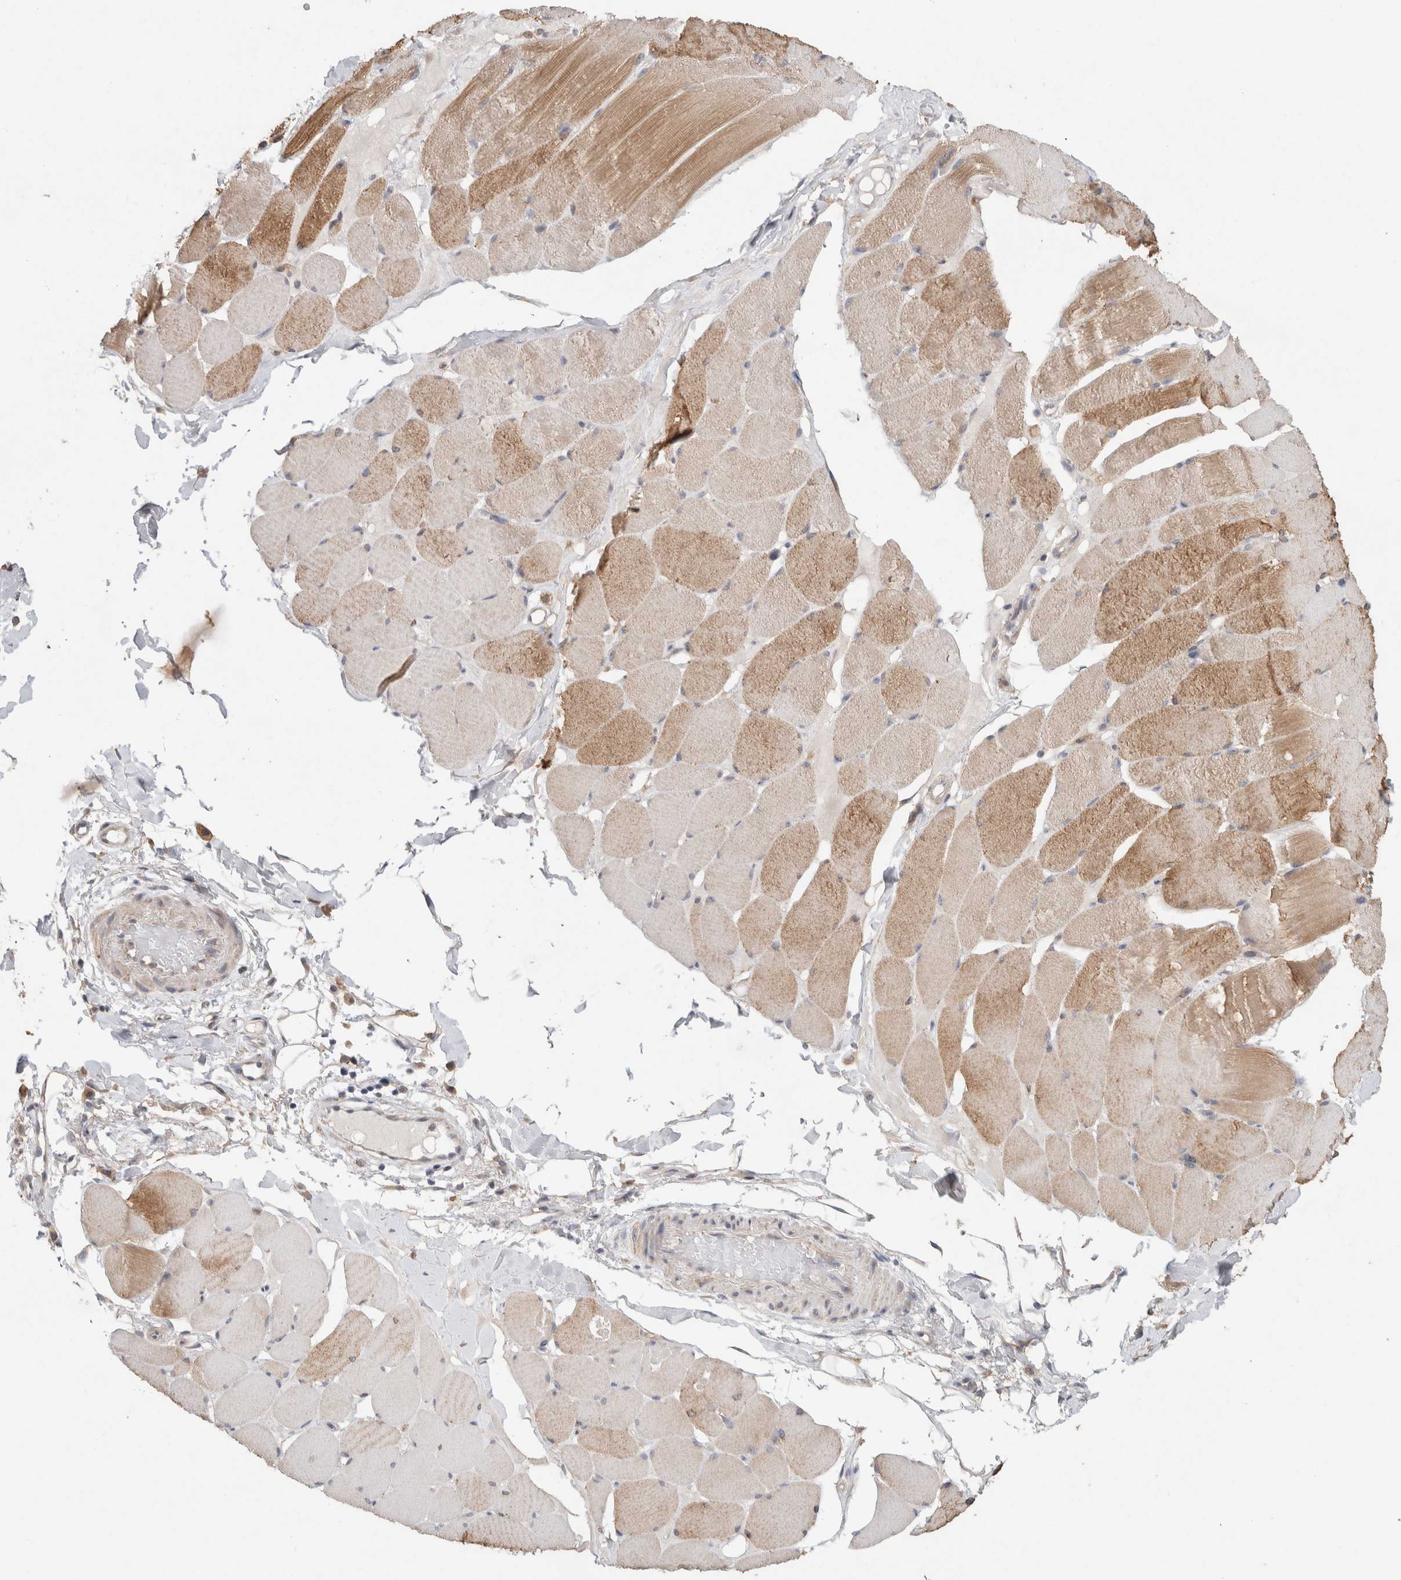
{"staining": {"intensity": "moderate", "quantity": "25%-75%", "location": "cytoplasmic/membranous"}, "tissue": "skeletal muscle", "cell_type": "Myocytes", "image_type": "normal", "snomed": [{"axis": "morphology", "description": "Normal tissue, NOS"}, {"axis": "topography", "description": "Skin"}, {"axis": "topography", "description": "Skeletal muscle"}], "caption": "Immunohistochemical staining of normal human skeletal muscle reveals 25%-75% levels of moderate cytoplasmic/membranous protein positivity in about 25%-75% of myocytes. The staining was performed using DAB, with brown indicating positive protein expression. Nuclei are stained blue with hematoxylin.", "gene": "RAB14", "patient": {"sex": "male", "age": 83}}